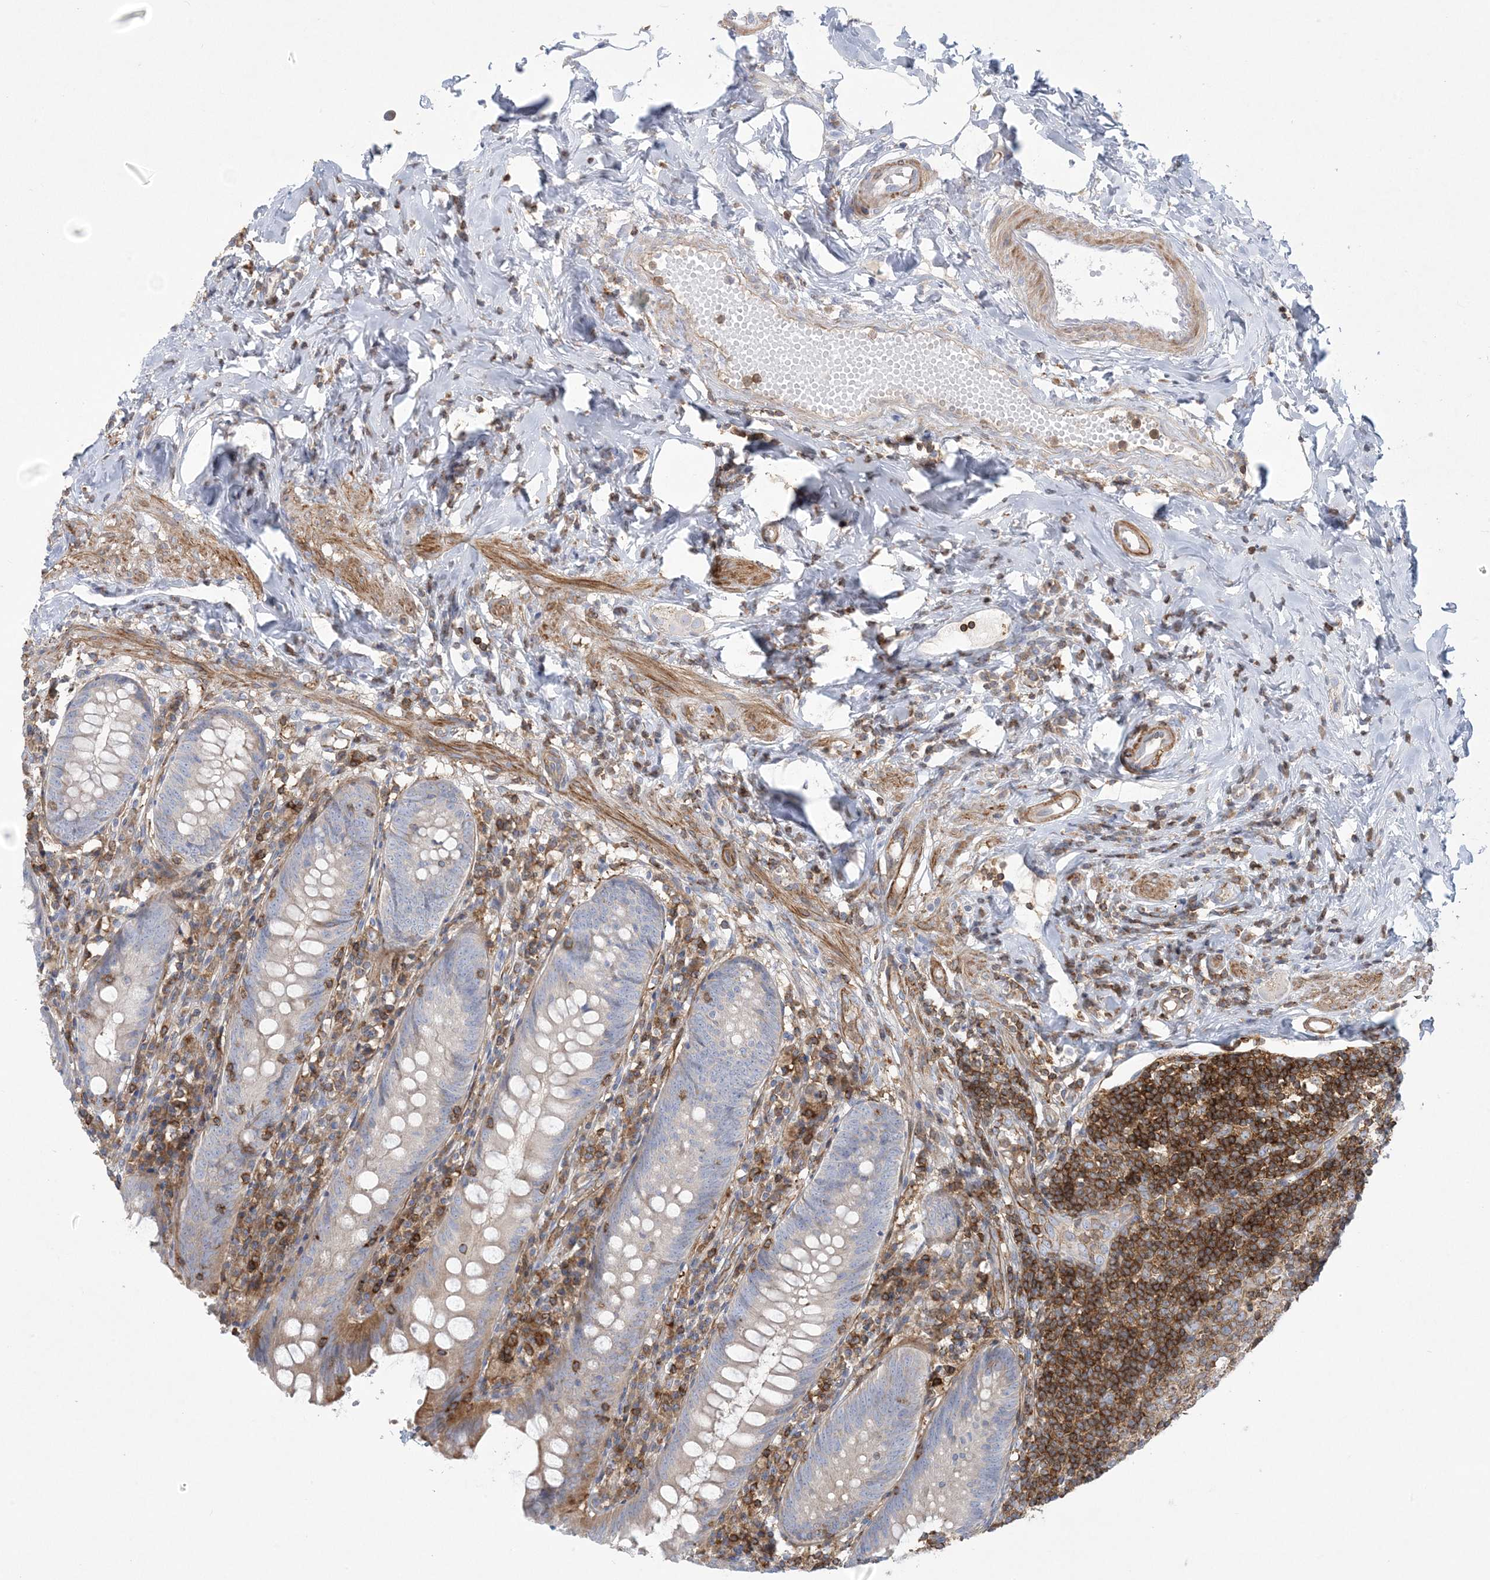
{"staining": {"intensity": "negative", "quantity": "none", "location": "none"}, "tissue": "appendix", "cell_type": "Glandular cells", "image_type": "normal", "snomed": [{"axis": "morphology", "description": "Normal tissue, NOS"}, {"axis": "topography", "description": "Appendix"}], "caption": "Immunohistochemical staining of unremarkable human appendix shows no significant positivity in glandular cells. The staining was performed using DAB to visualize the protein expression in brown, while the nuclei were stained in blue with hematoxylin (Magnification: 20x).", "gene": "ARHGAP30", "patient": {"sex": "female", "age": 54}}